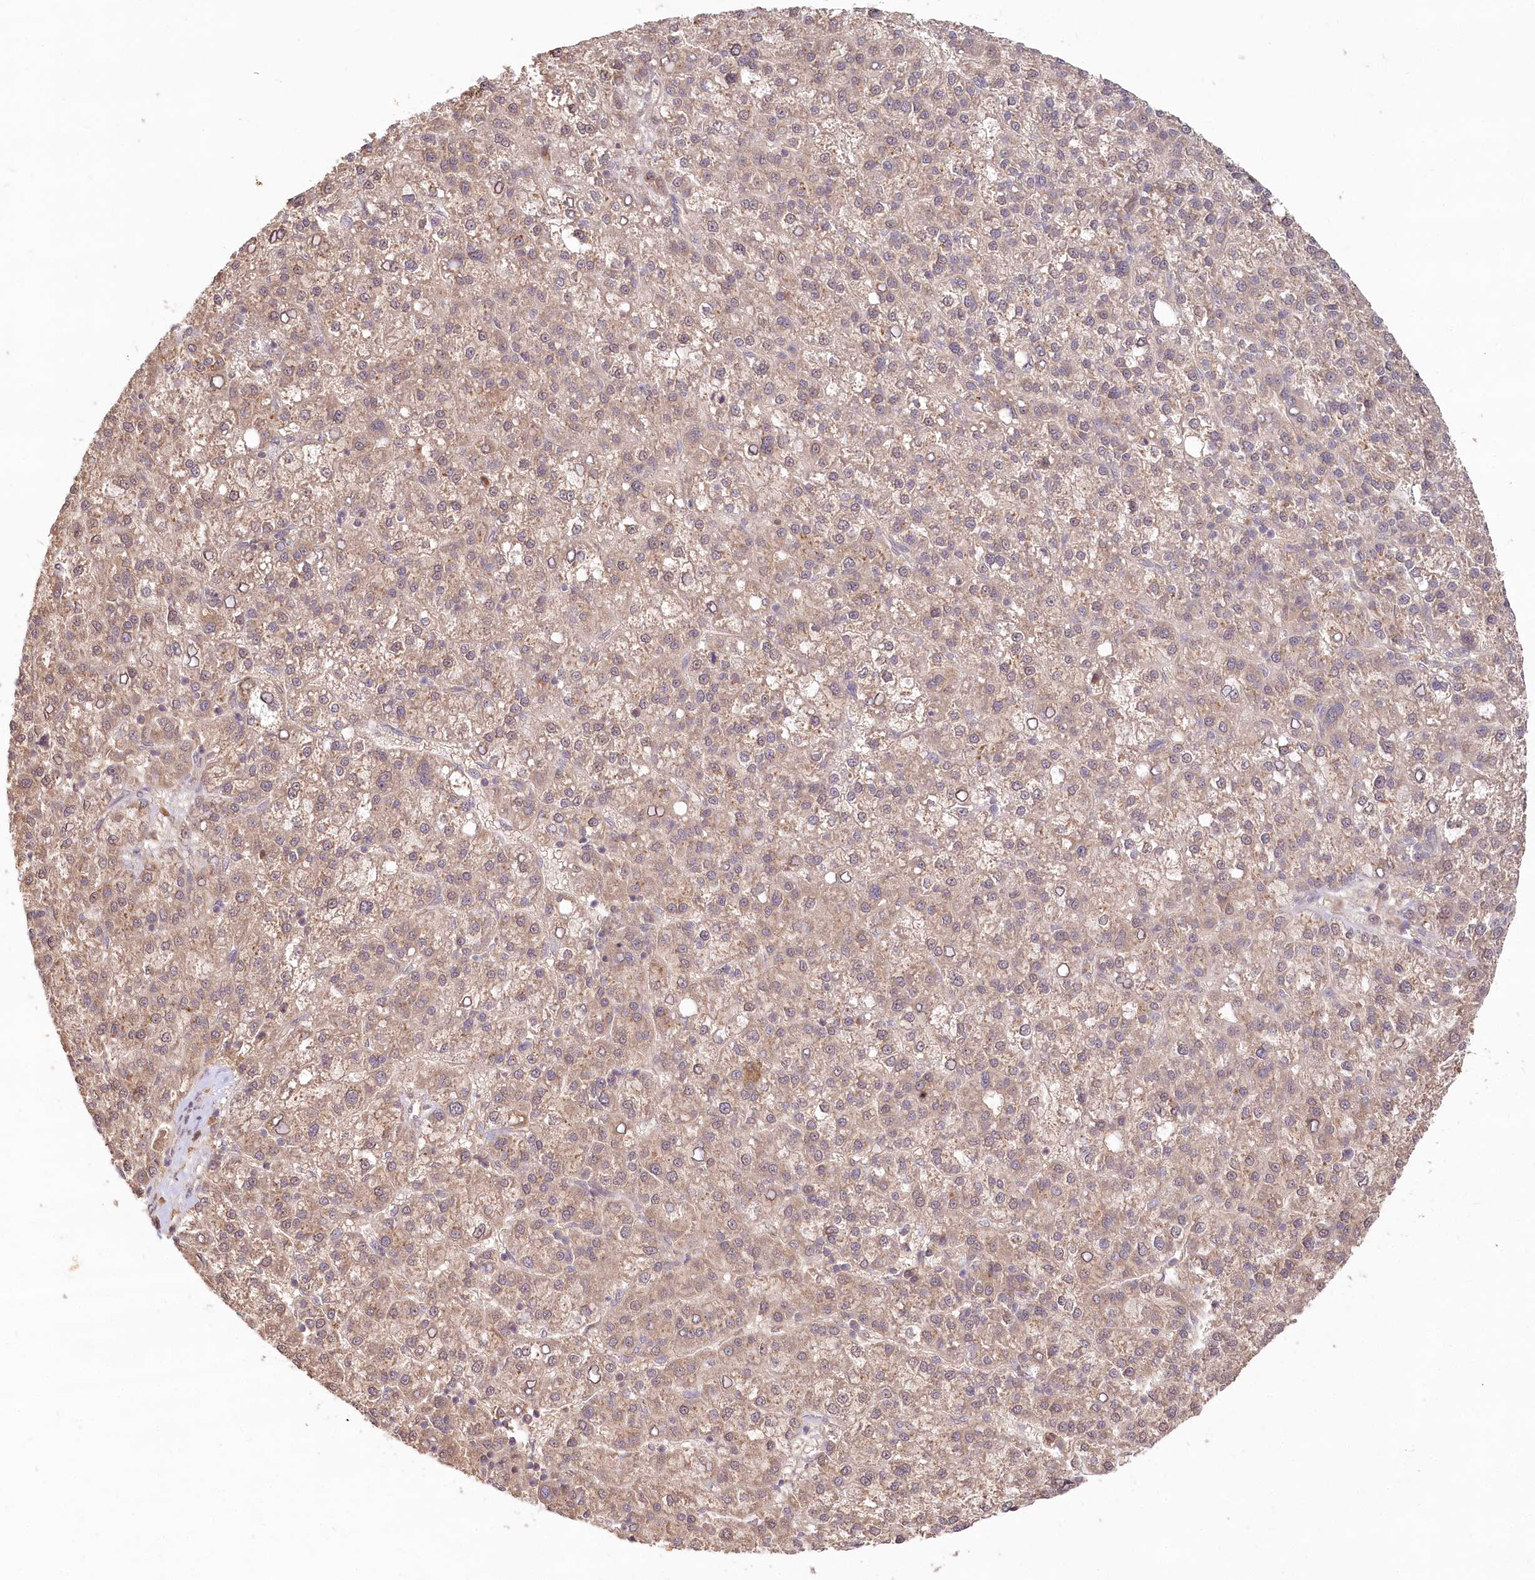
{"staining": {"intensity": "weak", "quantity": ">75%", "location": "cytoplasmic/membranous"}, "tissue": "liver cancer", "cell_type": "Tumor cells", "image_type": "cancer", "snomed": [{"axis": "morphology", "description": "Carcinoma, Hepatocellular, NOS"}, {"axis": "topography", "description": "Liver"}], "caption": "This photomicrograph exhibits liver cancer stained with immunohistochemistry to label a protein in brown. The cytoplasmic/membranous of tumor cells show weak positivity for the protein. Nuclei are counter-stained blue.", "gene": "IRAK1BP1", "patient": {"sex": "female", "age": 58}}